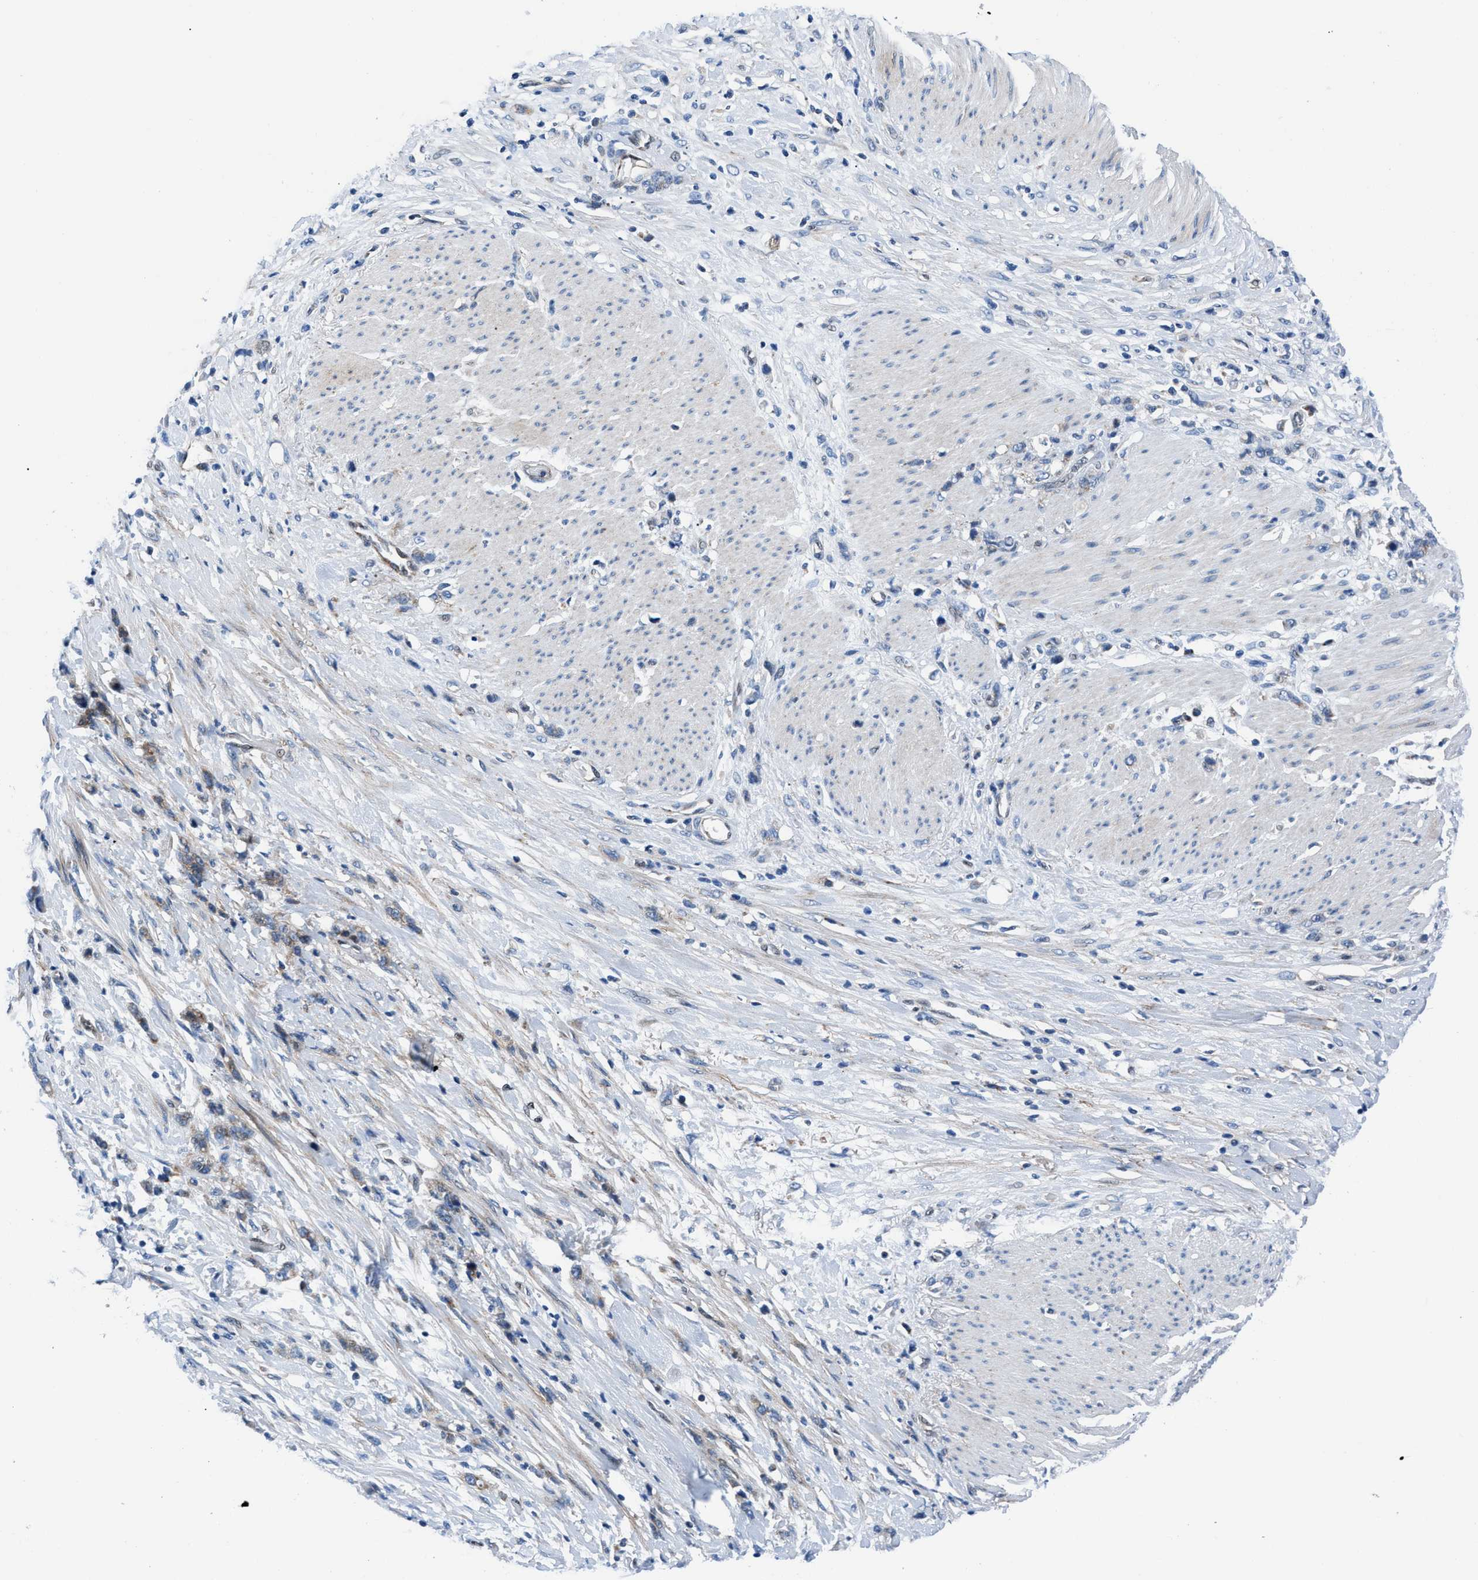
{"staining": {"intensity": "weak", "quantity": "<25%", "location": "cytoplasmic/membranous"}, "tissue": "stomach cancer", "cell_type": "Tumor cells", "image_type": "cancer", "snomed": [{"axis": "morphology", "description": "Adenocarcinoma, NOS"}, {"axis": "topography", "description": "Stomach, lower"}], "caption": "Immunohistochemistry (IHC) of stomach cancer (adenocarcinoma) shows no positivity in tumor cells.", "gene": "LMO2", "patient": {"sex": "male", "age": 88}}